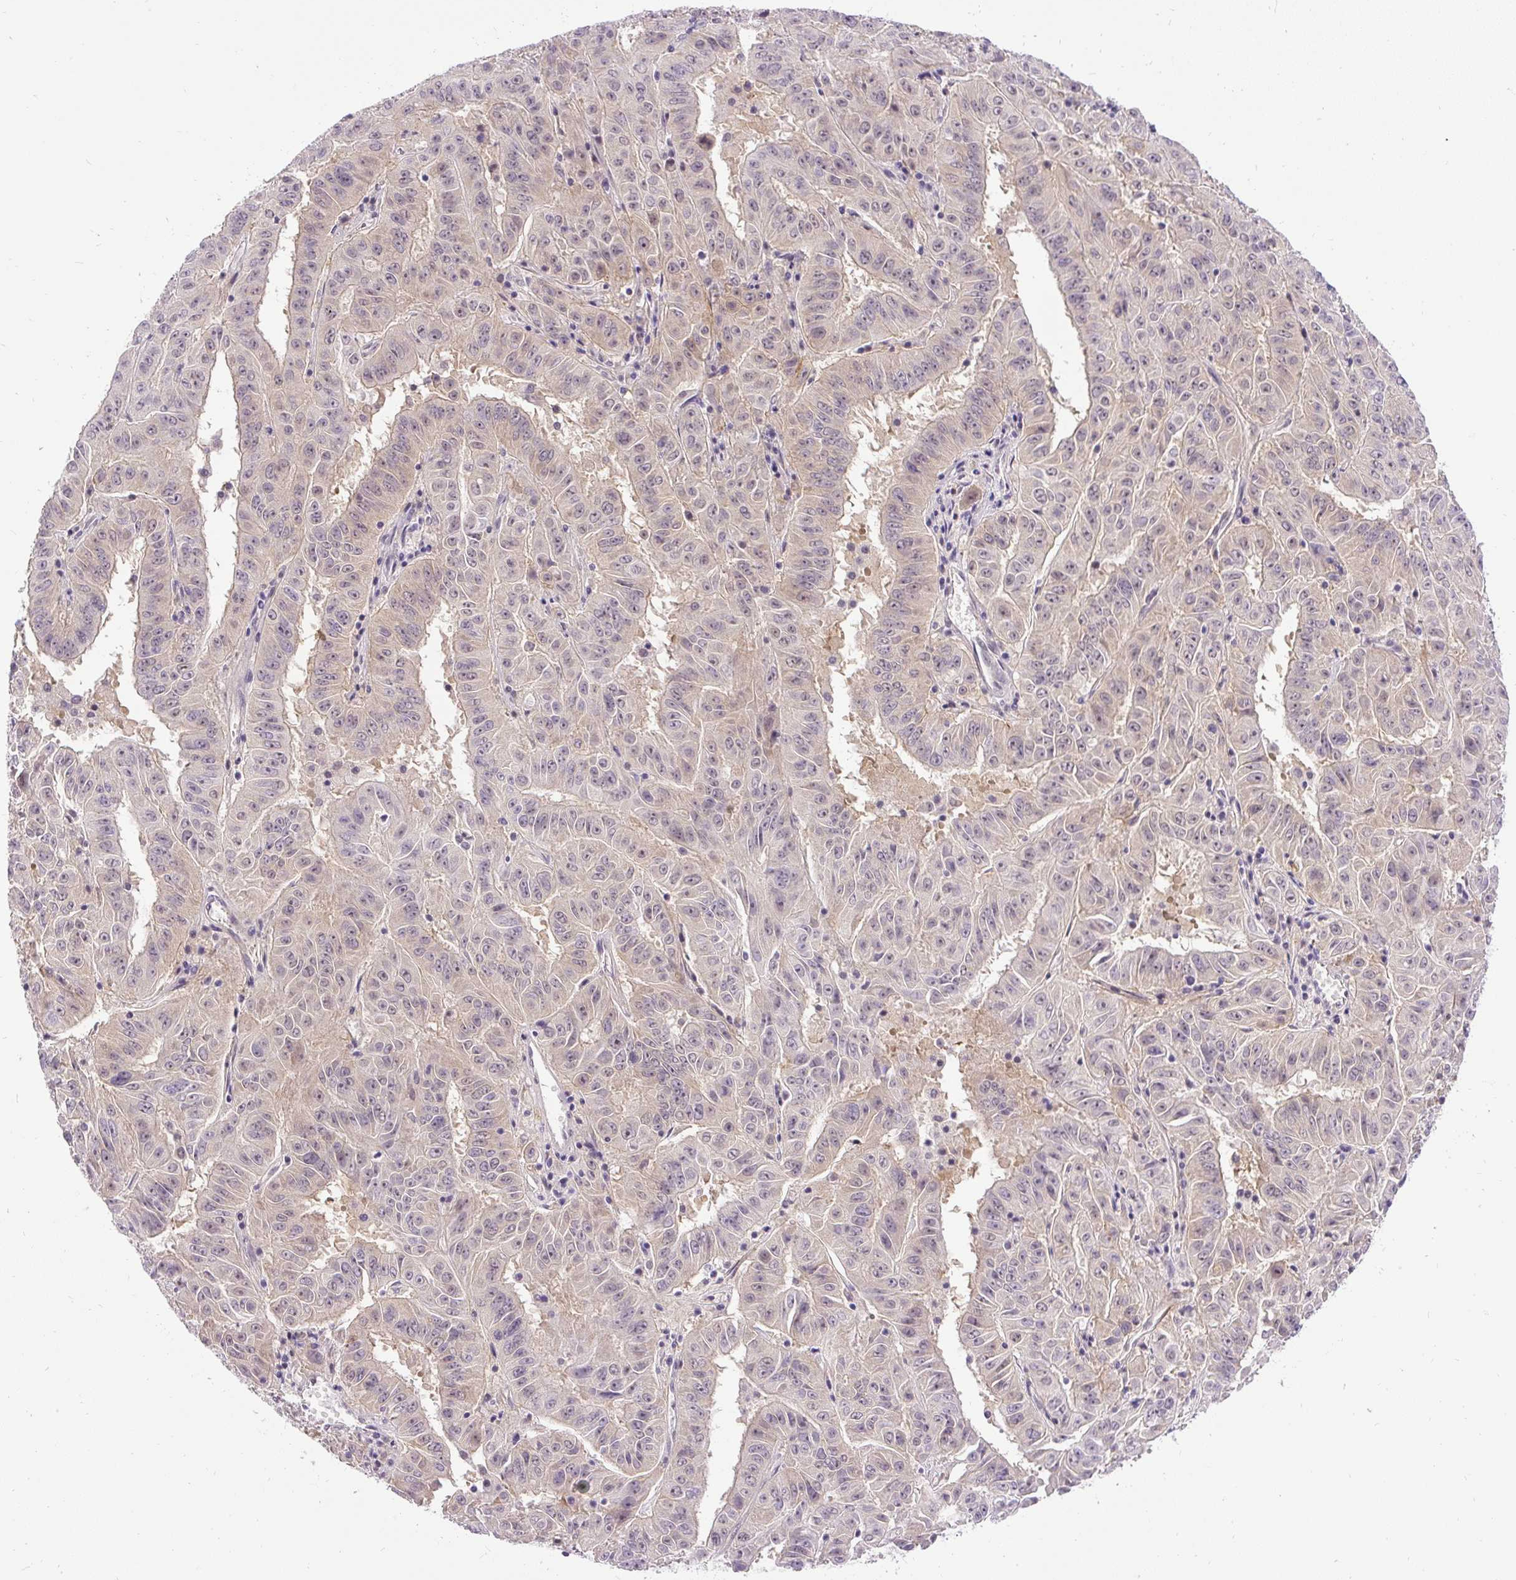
{"staining": {"intensity": "weak", "quantity": "<25%", "location": "cytoplasmic/membranous,nuclear"}, "tissue": "pancreatic cancer", "cell_type": "Tumor cells", "image_type": "cancer", "snomed": [{"axis": "morphology", "description": "Adenocarcinoma, NOS"}, {"axis": "topography", "description": "Pancreas"}], "caption": "Immunohistochemistry (IHC) of human pancreatic adenocarcinoma demonstrates no expression in tumor cells.", "gene": "FAM117B", "patient": {"sex": "male", "age": 63}}